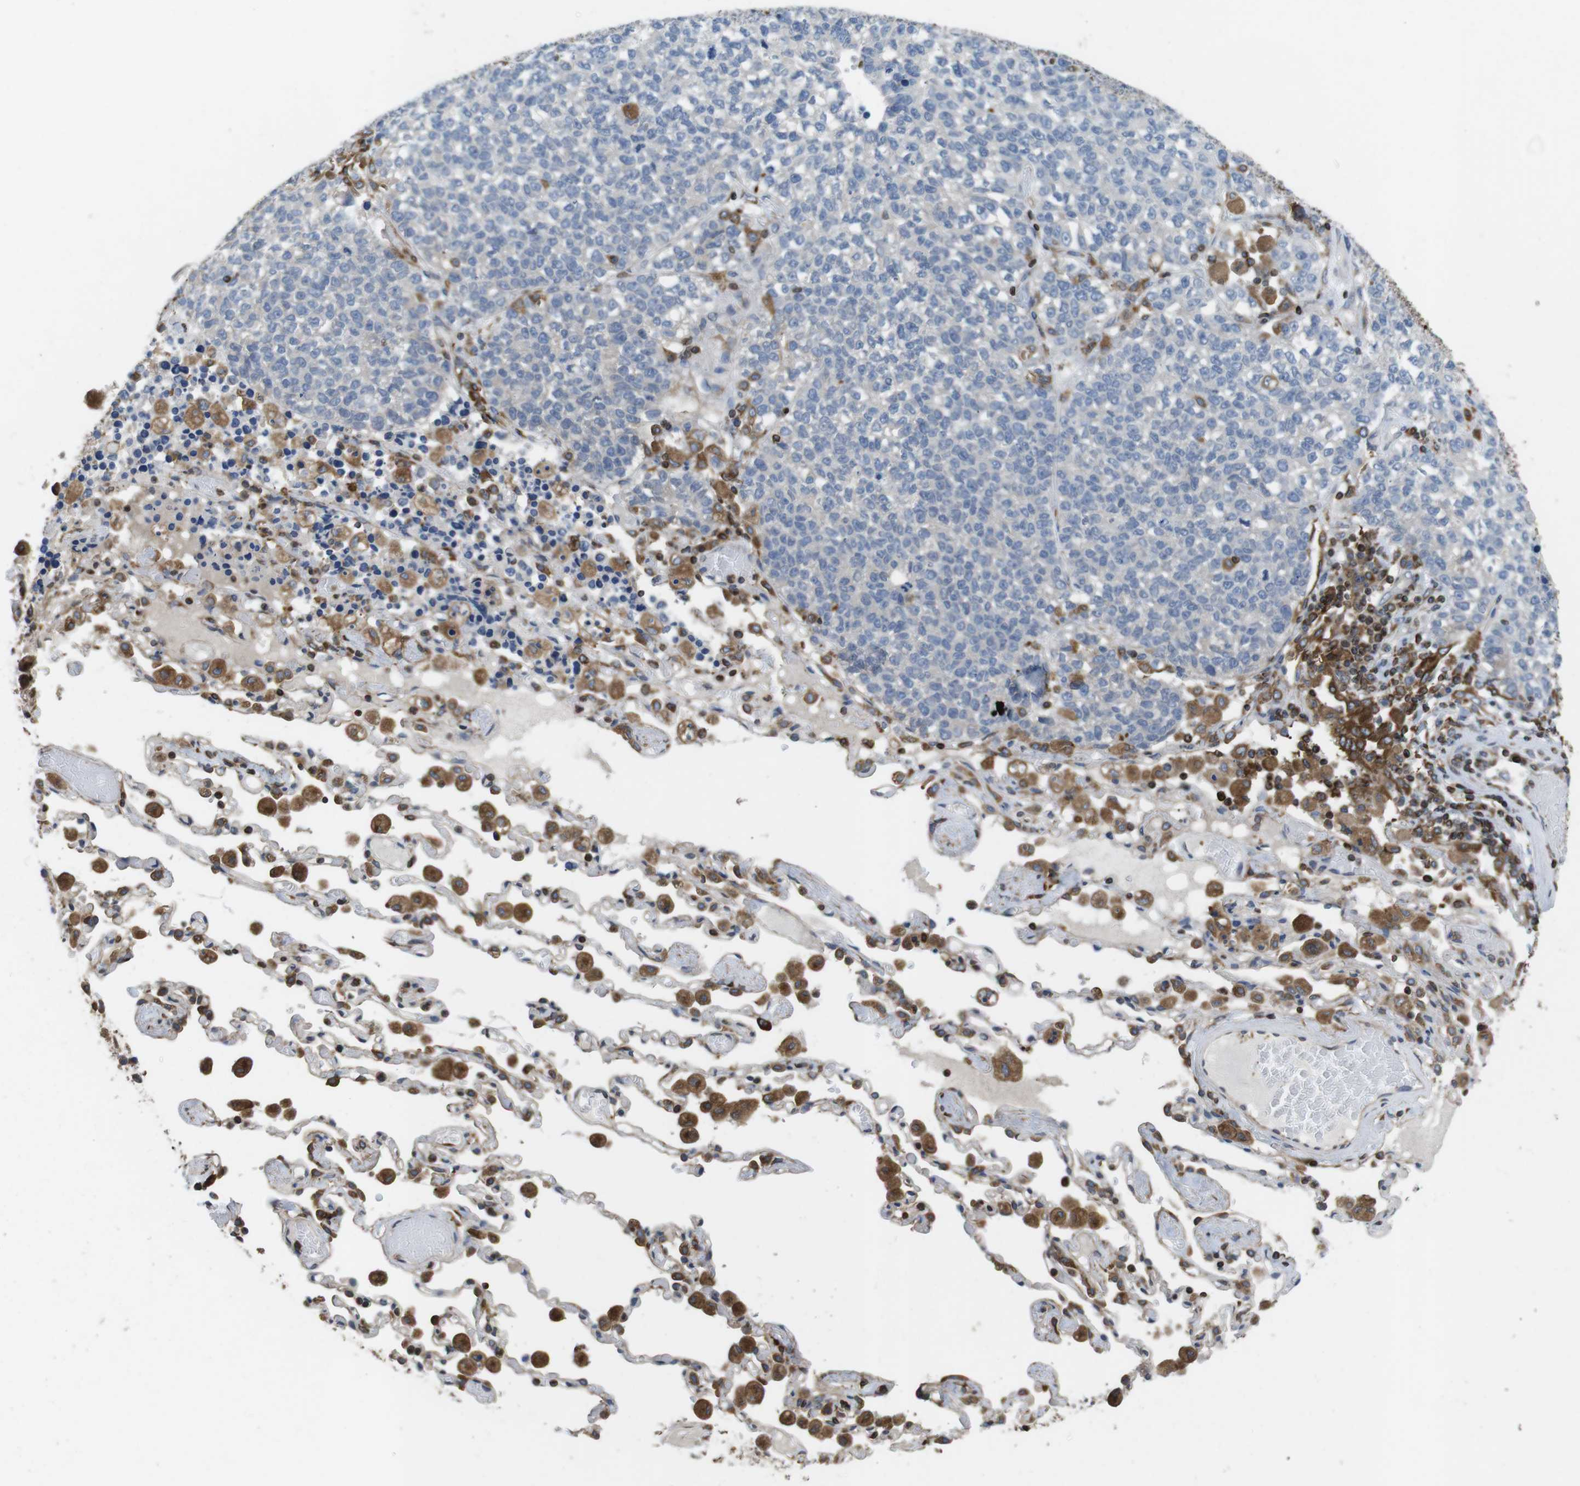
{"staining": {"intensity": "negative", "quantity": "none", "location": "none"}, "tissue": "lung cancer", "cell_type": "Tumor cells", "image_type": "cancer", "snomed": [{"axis": "morphology", "description": "Adenocarcinoma, NOS"}, {"axis": "topography", "description": "Lung"}], "caption": "This micrograph is of lung cancer stained with IHC to label a protein in brown with the nuclei are counter-stained blue. There is no expression in tumor cells.", "gene": "ARL6IP5", "patient": {"sex": "male", "age": 49}}